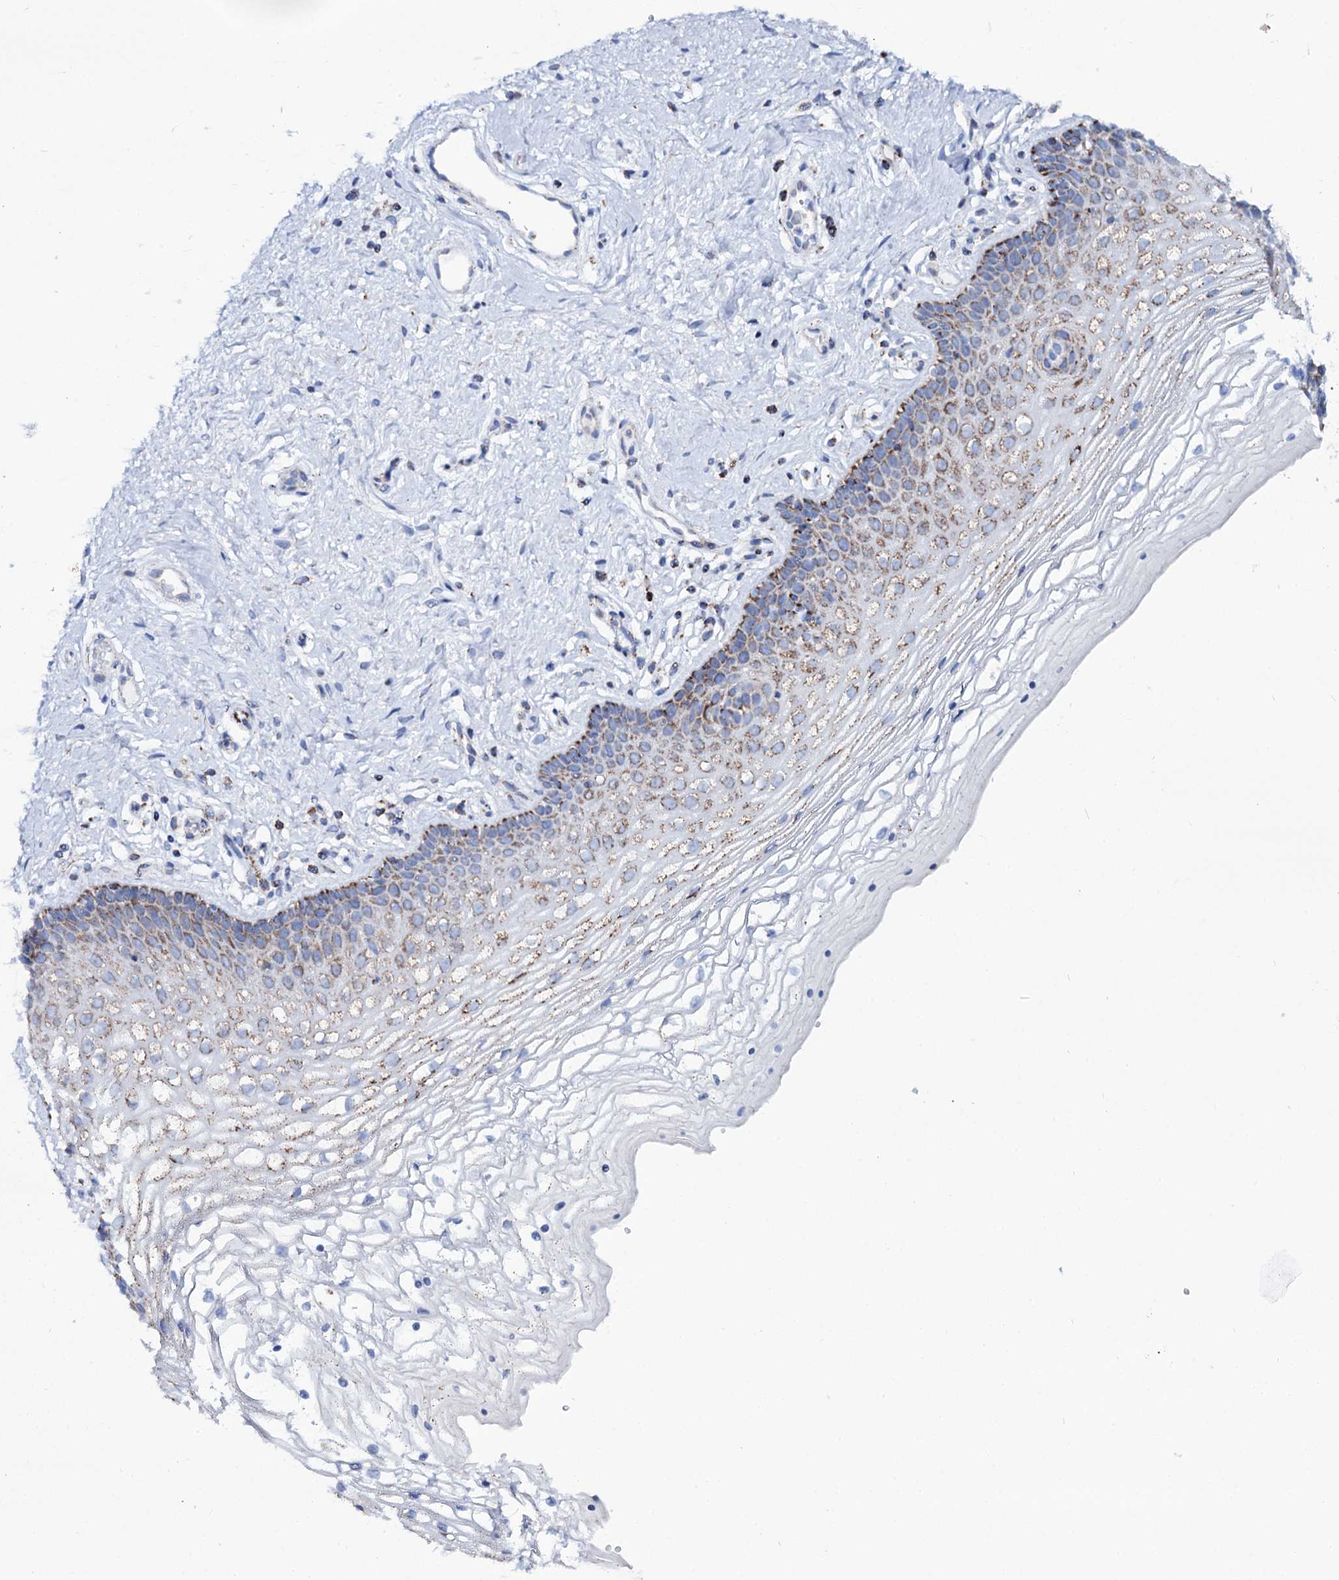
{"staining": {"intensity": "moderate", "quantity": "25%-75%", "location": "cytoplasmic/membranous"}, "tissue": "vagina", "cell_type": "Squamous epithelial cells", "image_type": "normal", "snomed": [{"axis": "morphology", "description": "Normal tissue, NOS"}, {"axis": "topography", "description": "Vagina"}], "caption": "Immunohistochemistry micrograph of unremarkable vagina stained for a protein (brown), which reveals medium levels of moderate cytoplasmic/membranous staining in about 25%-75% of squamous epithelial cells.", "gene": "UBASH3B", "patient": {"sex": "female", "age": 46}}